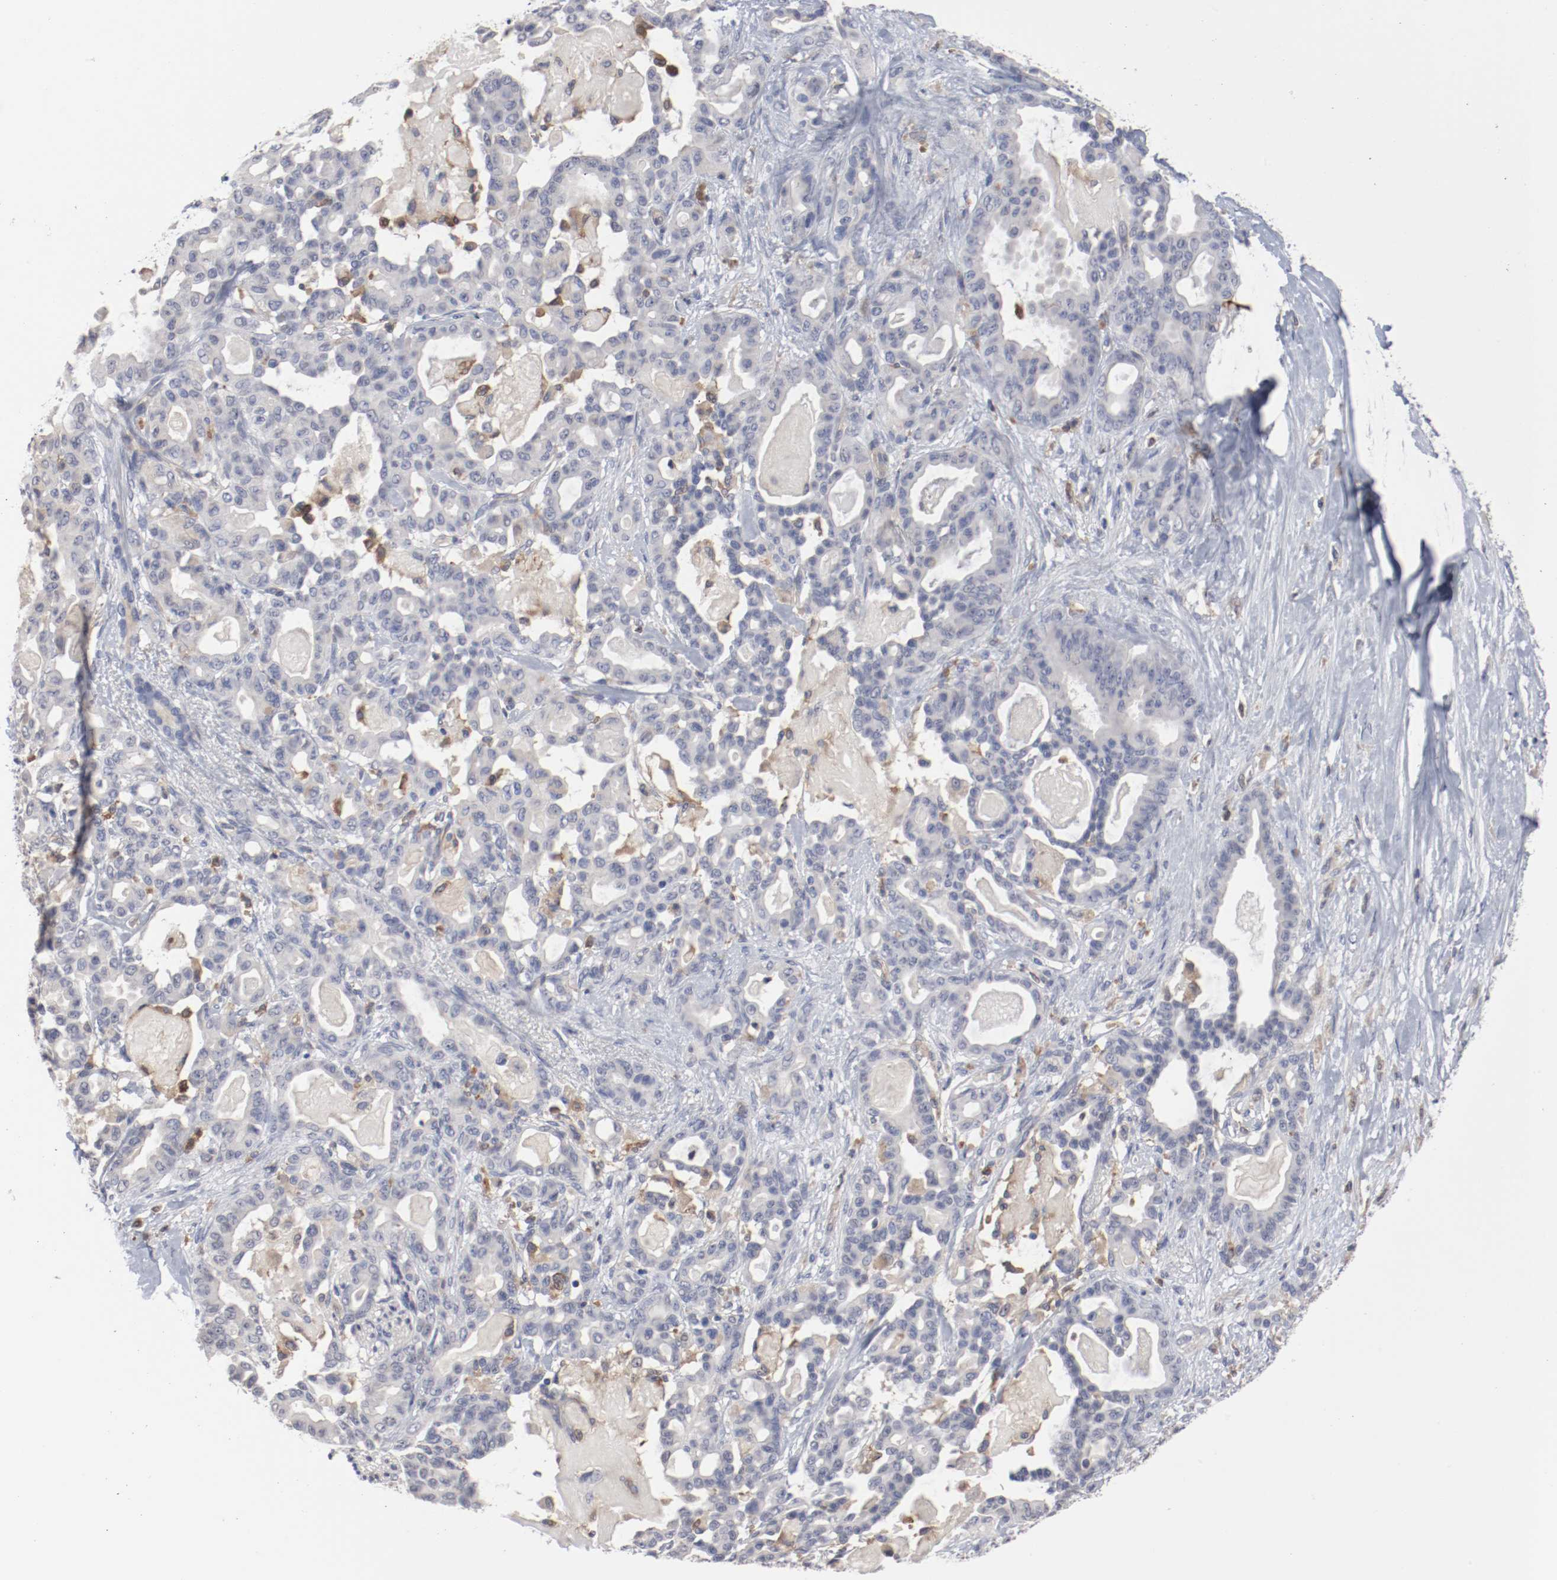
{"staining": {"intensity": "negative", "quantity": "none", "location": "none"}, "tissue": "pancreatic cancer", "cell_type": "Tumor cells", "image_type": "cancer", "snomed": [{"axis": "morphology", "description": "Adenocarcinoma, NOS"}, {"axis": "topography", "description": "Pancreas"}], "caption": "Tumor cells show no significant protein staining in pancreatic cancer (adenocarcinoma). (DAB immunohistochemistry (IHC) with hematoxylin counter stain).", "gene": "CBL", "patient": {"sex": "male", "age": 63}}